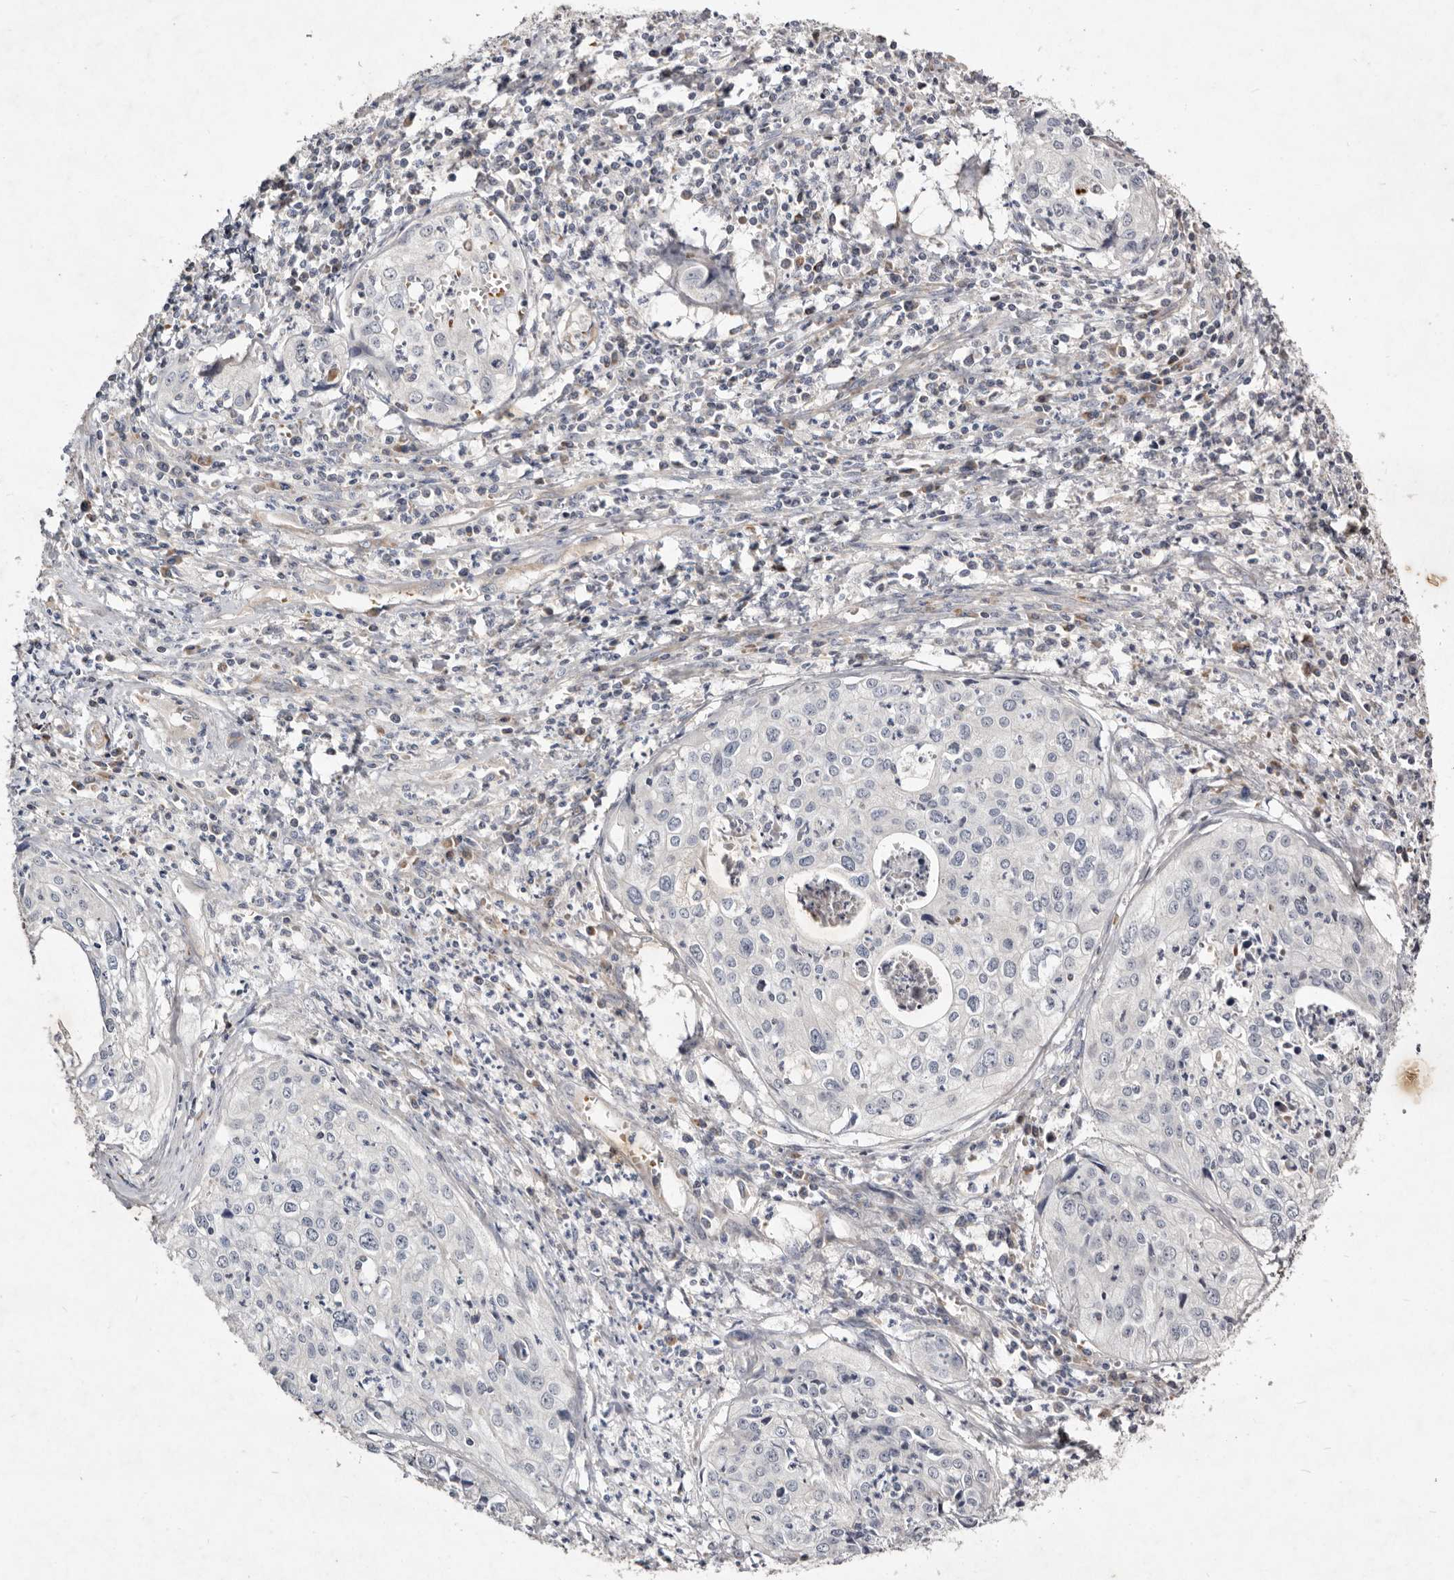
{"staining": {"intensity": "negative", "quantity": "none", "location": "none"}, "tissue": "cervical cancer", "cell_type": "Tumor cells", "image_type": "cancer", "snomed": [{"axis": "morphology", "description": "Squamous cell carcinoma, NOS"}, {"axis": "topography", "description": "Cervix"}], "caption": "Image shows no significant protein staining in tumor cells of cervical cancer (squamous cell carcinoma).", "gene": "SLC25A20", "patient": {"sex": "female", "age": 31}}